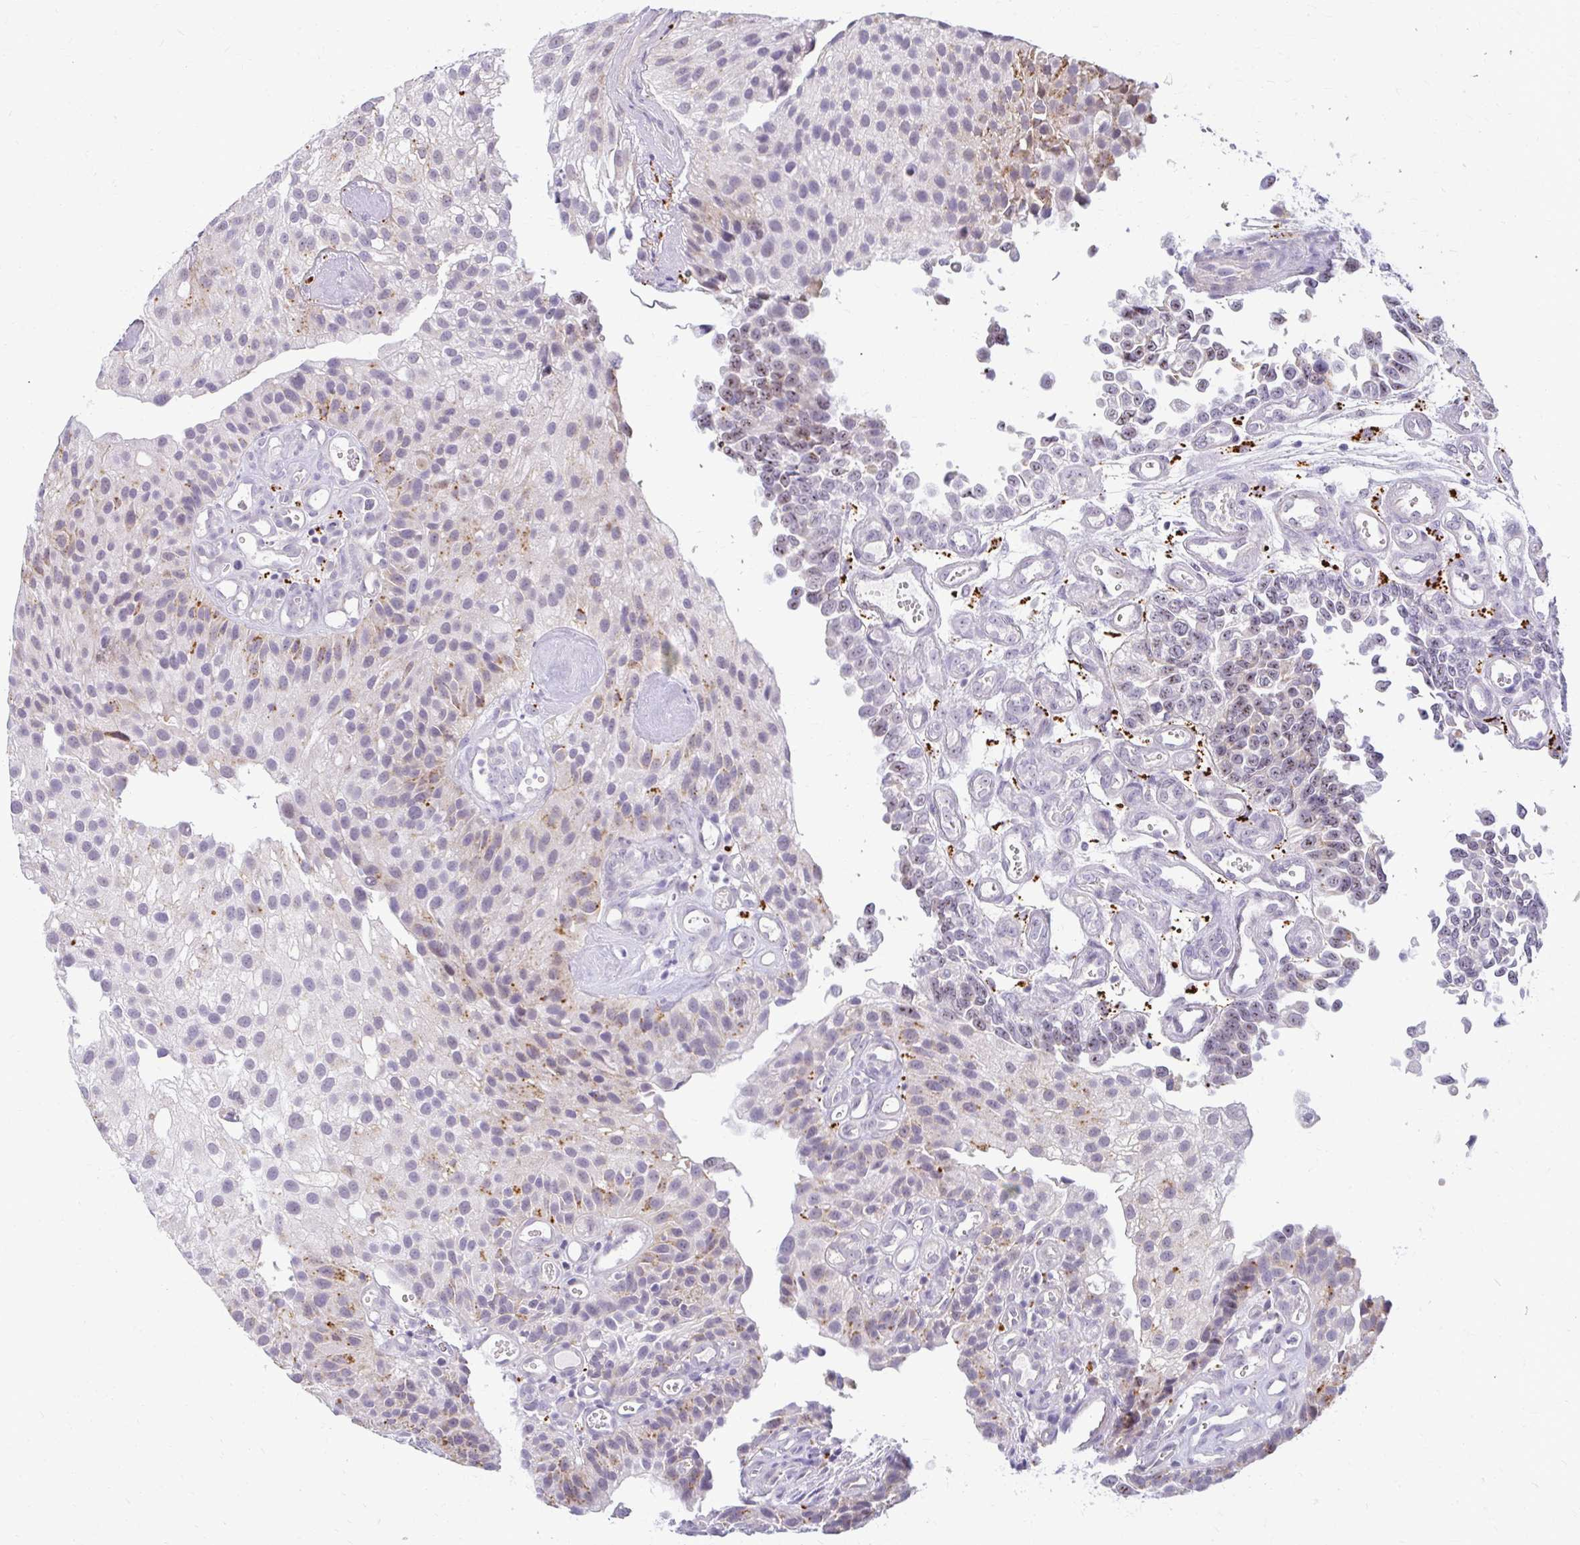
{"staining": {"intensity": "moderate", "quantity": "25%-75%", "location": "cytoplasmic/membranous,nuclear"}, "tissue": "urothelial cancer", "cell_type": "Tumor cells", "image_type": "cancer", "snomed": [{"axis": "morphology", "description": "Urothelial carcinoma, NOS"}, {"axis": "topography", "description": "Urinary bladder"}], "caption": "Human transitional cell carcinoma stained for a protein (brown) demonstrates moderate cytoplasmic/membranous and nuclear positive positivity in approximately 25%-75% of tumor cells.", "gene": "TEX33", "patient": {"sex": "male", "age": 87}}